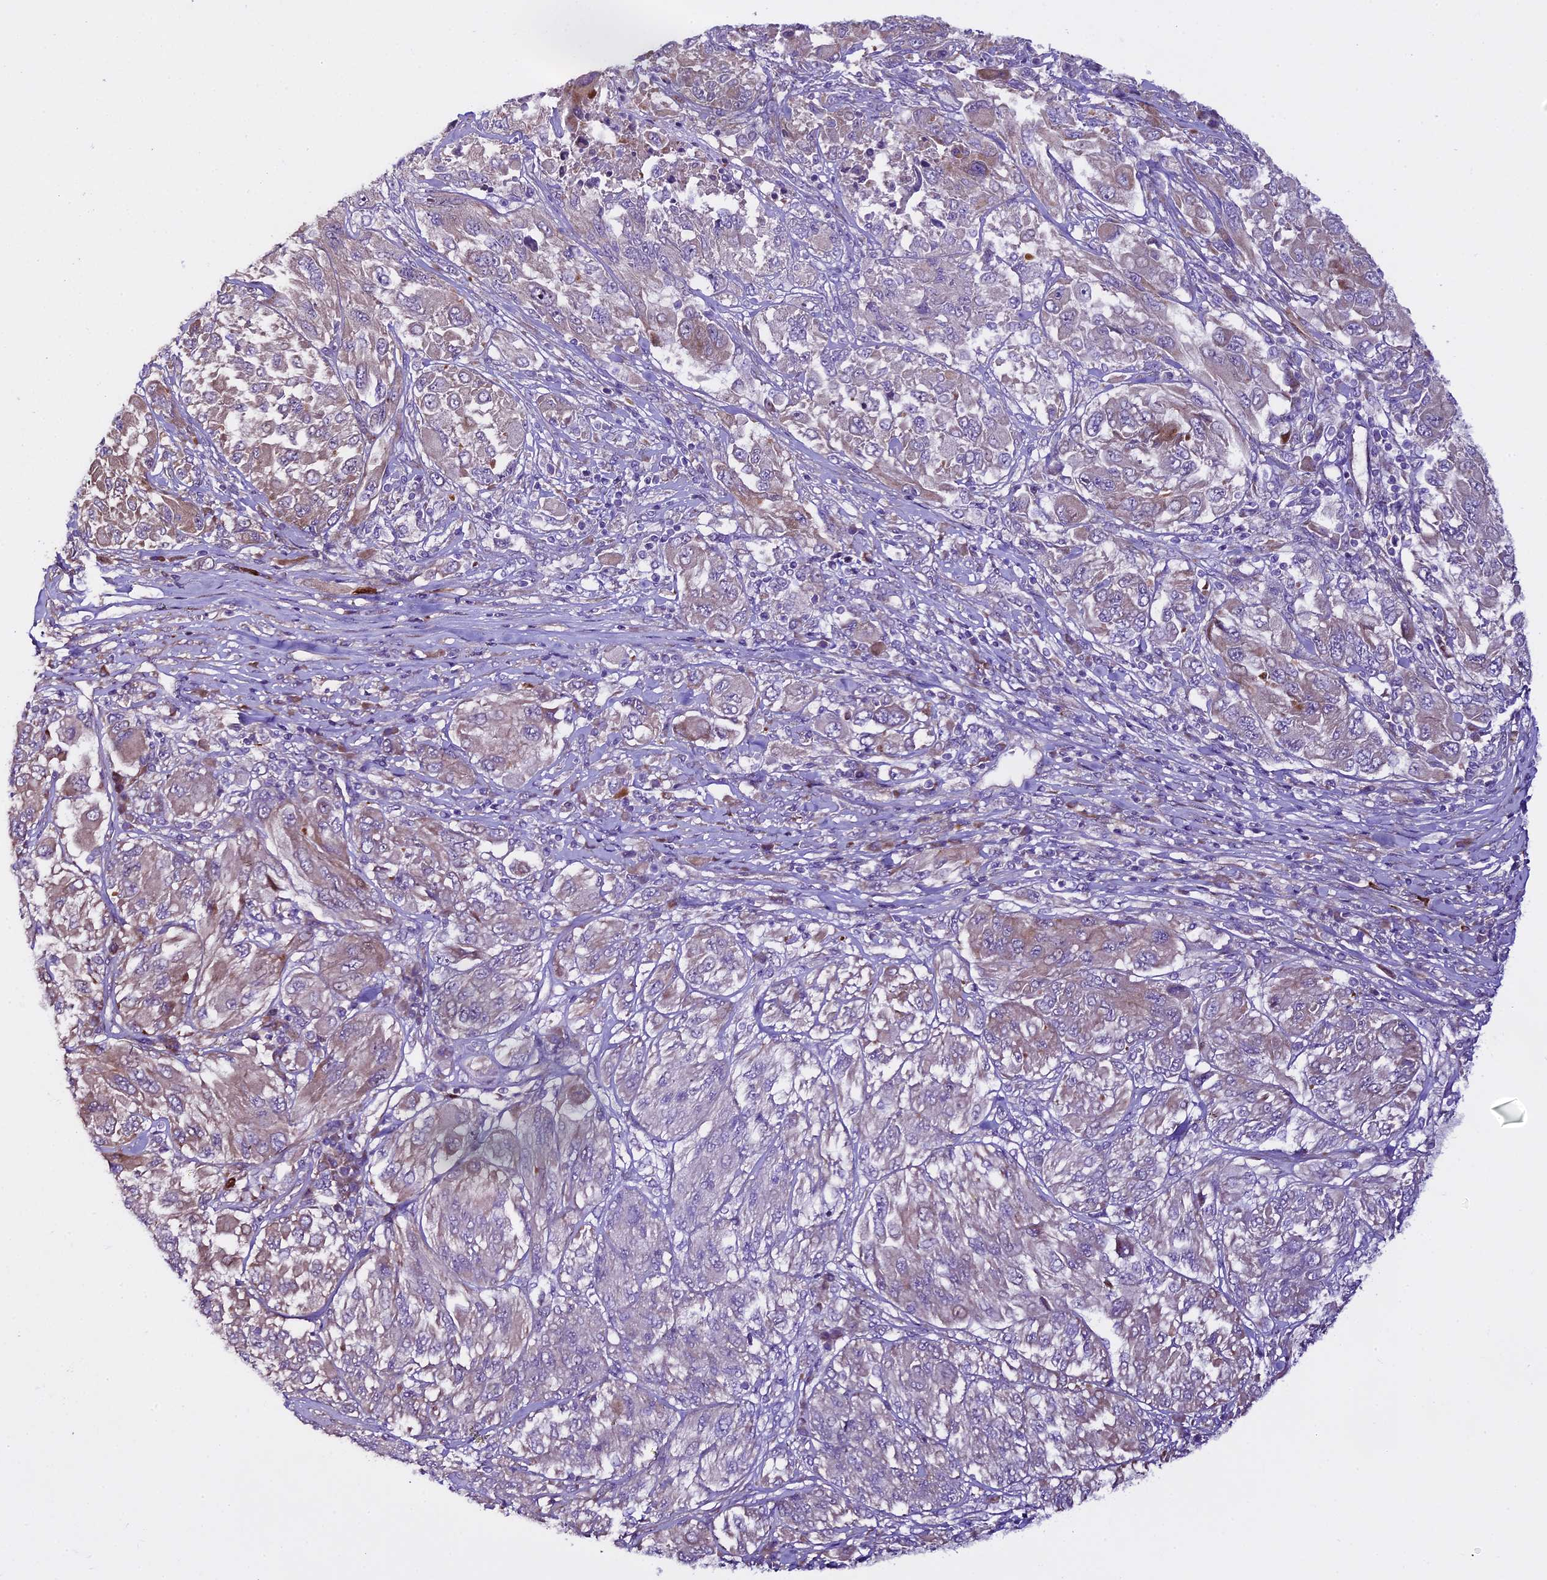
{"staining": {"intensity": "weak", "quantity": "25%-75%", "location": "cytoplasmic/membranous"}, "tissue": "melanoma", "cell_type": "Tumor cells", "image_type": "cancer", "snomed": [{"axis": "morphology", "description": "Malignant melanoma, NOS"}, {"axis": "topography", "description": "Skin"}], "caption": "Immunohistochemical staining of human melanoma reveals low levels of weak cytoplasmic/membranous protein staining in about 25%-75% of tumor cells. The staining was performed using DAB (3,3'-diaminobenzidine), with brown indicating positive protein expression. Nuclei are stained blue with hematoxylin.", "gene": "SPIRE1", "patient": {"sex": "female", "age": 91}}